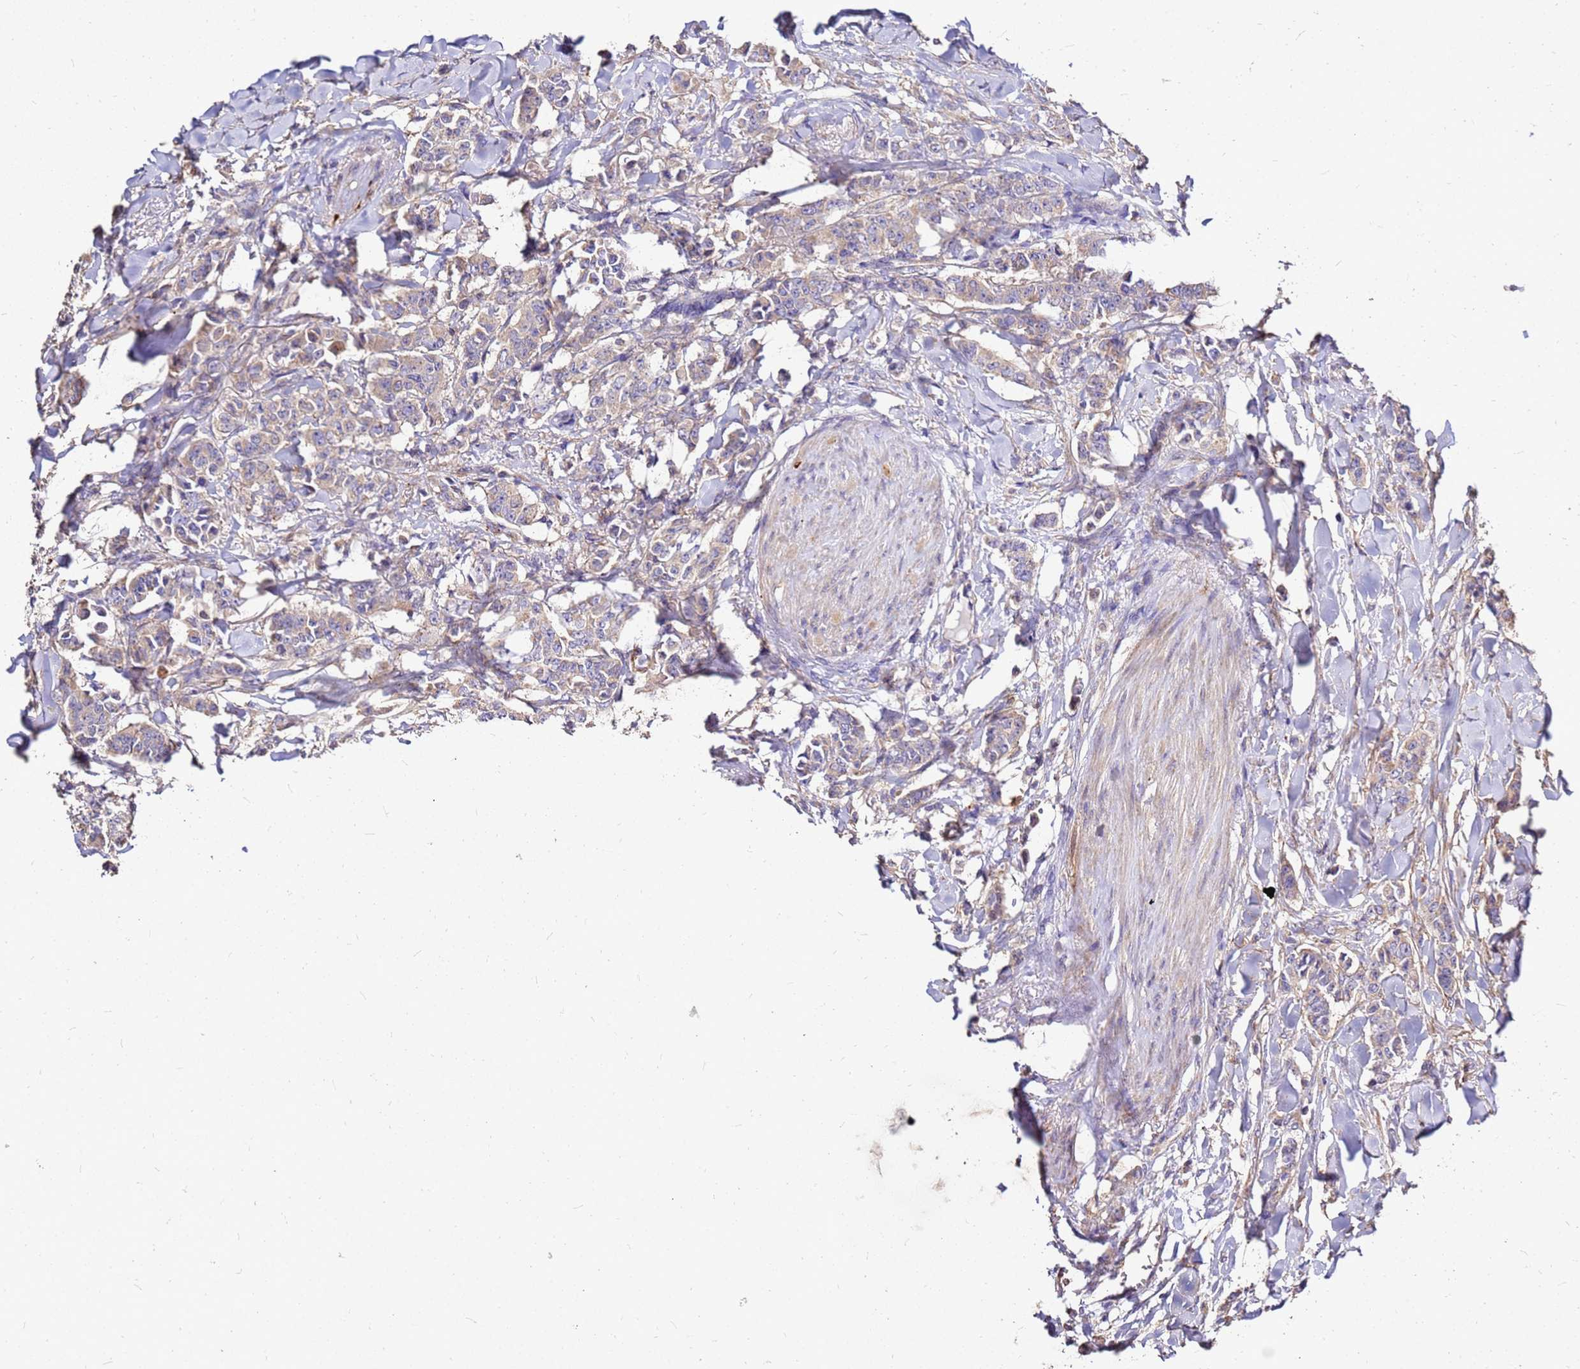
{"staining": {"intensity": "weak", "quantity": "<25%", "location": "cytoplasmic/membranous"}, "tissue": "breast cancer", "cell_type": "Tumor cells", "image_type": "cancer", "snomed": [{"axis": "morphology", "description": "Duct carcinoma"}, {"axis": "topography", "description": "Breast"}], "caption": "This is an IHC micrograph of human intraductal carcinoma (breast). There is no expression in tumor cells.", "gene": "EXD3", "patient": {"sex": "female", "age": 40}}